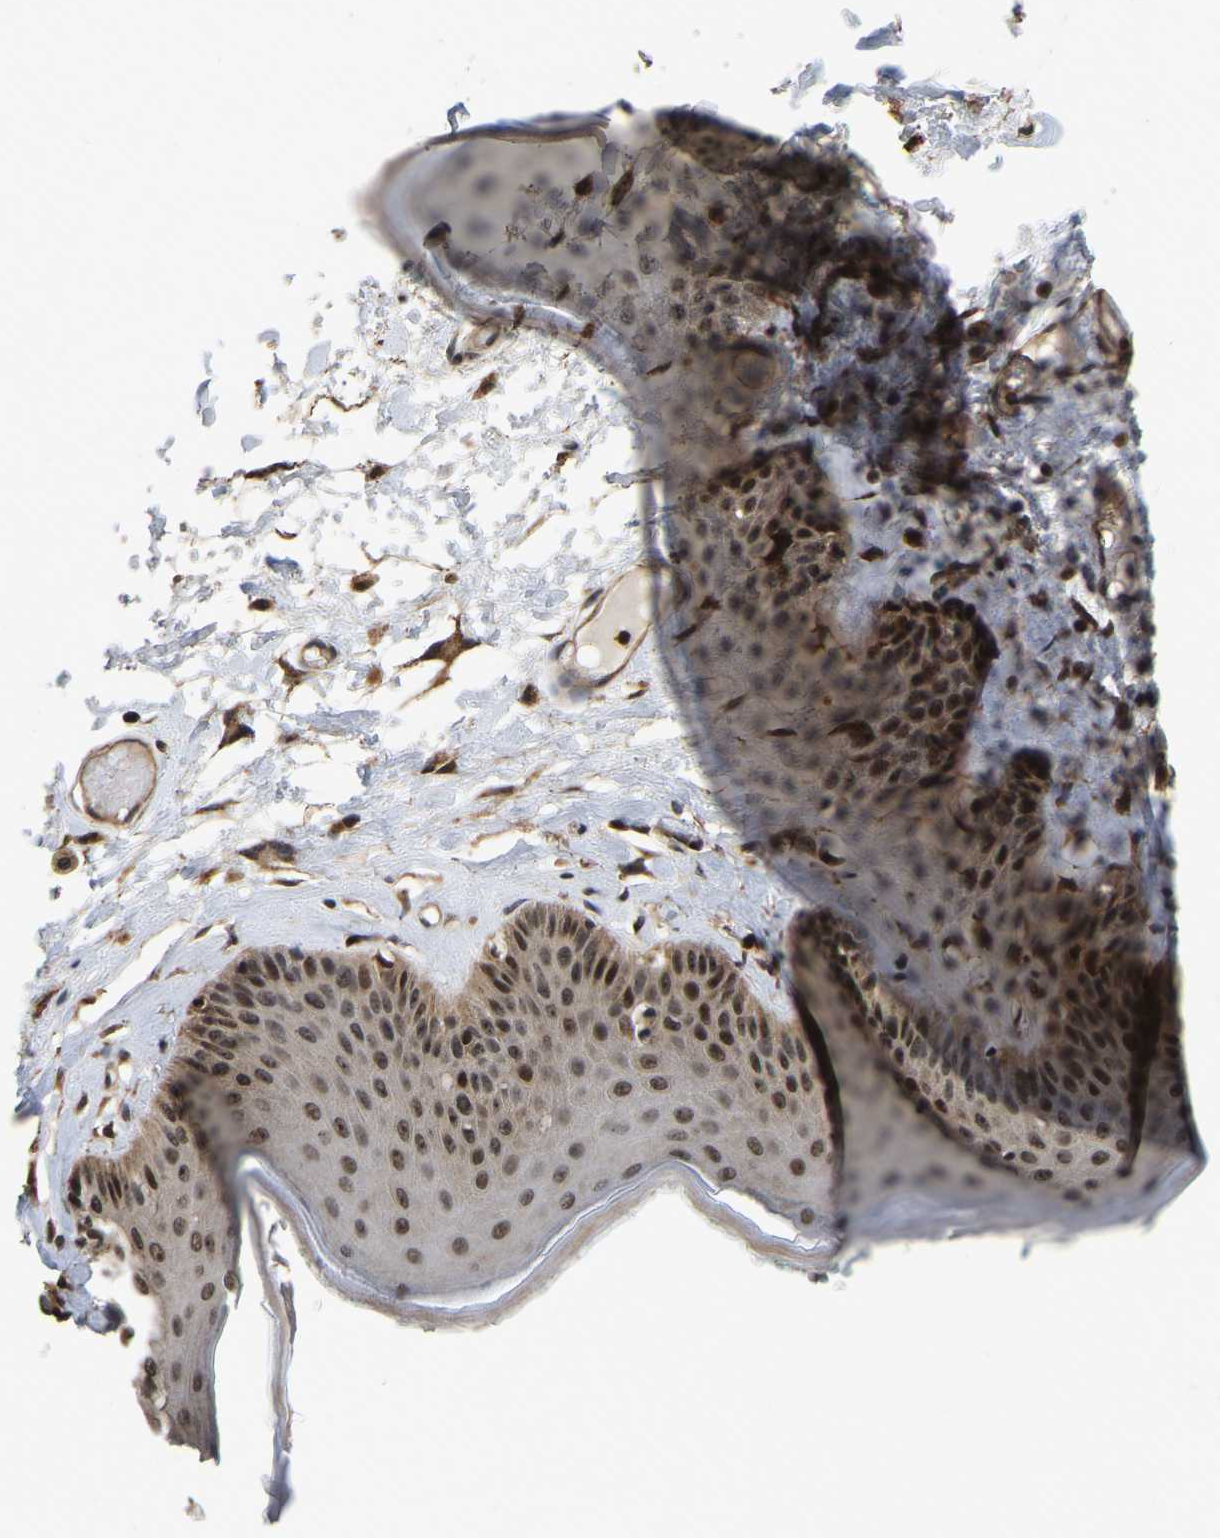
{"staining": {"intensity": "strong", "quantity": "25%-75%", "location": "nuclear"}, "tissue": "skin", "cell_type": "Epidermal cells", "image_type": "normal", "snomed": [{"axis": "morphology", "description": "Normal tissue, NOS"}, {"axis": "topography", "description": "Vulva"}], "caption": "Immunohistochemistry image of benign skin stained for a protein (brown), which shows high levels of strong nuclear positivity in approximately 25%-75% of epidermal cells.", "gene": "CIAO1", "patient": {"sex": "female", "age": 73}}